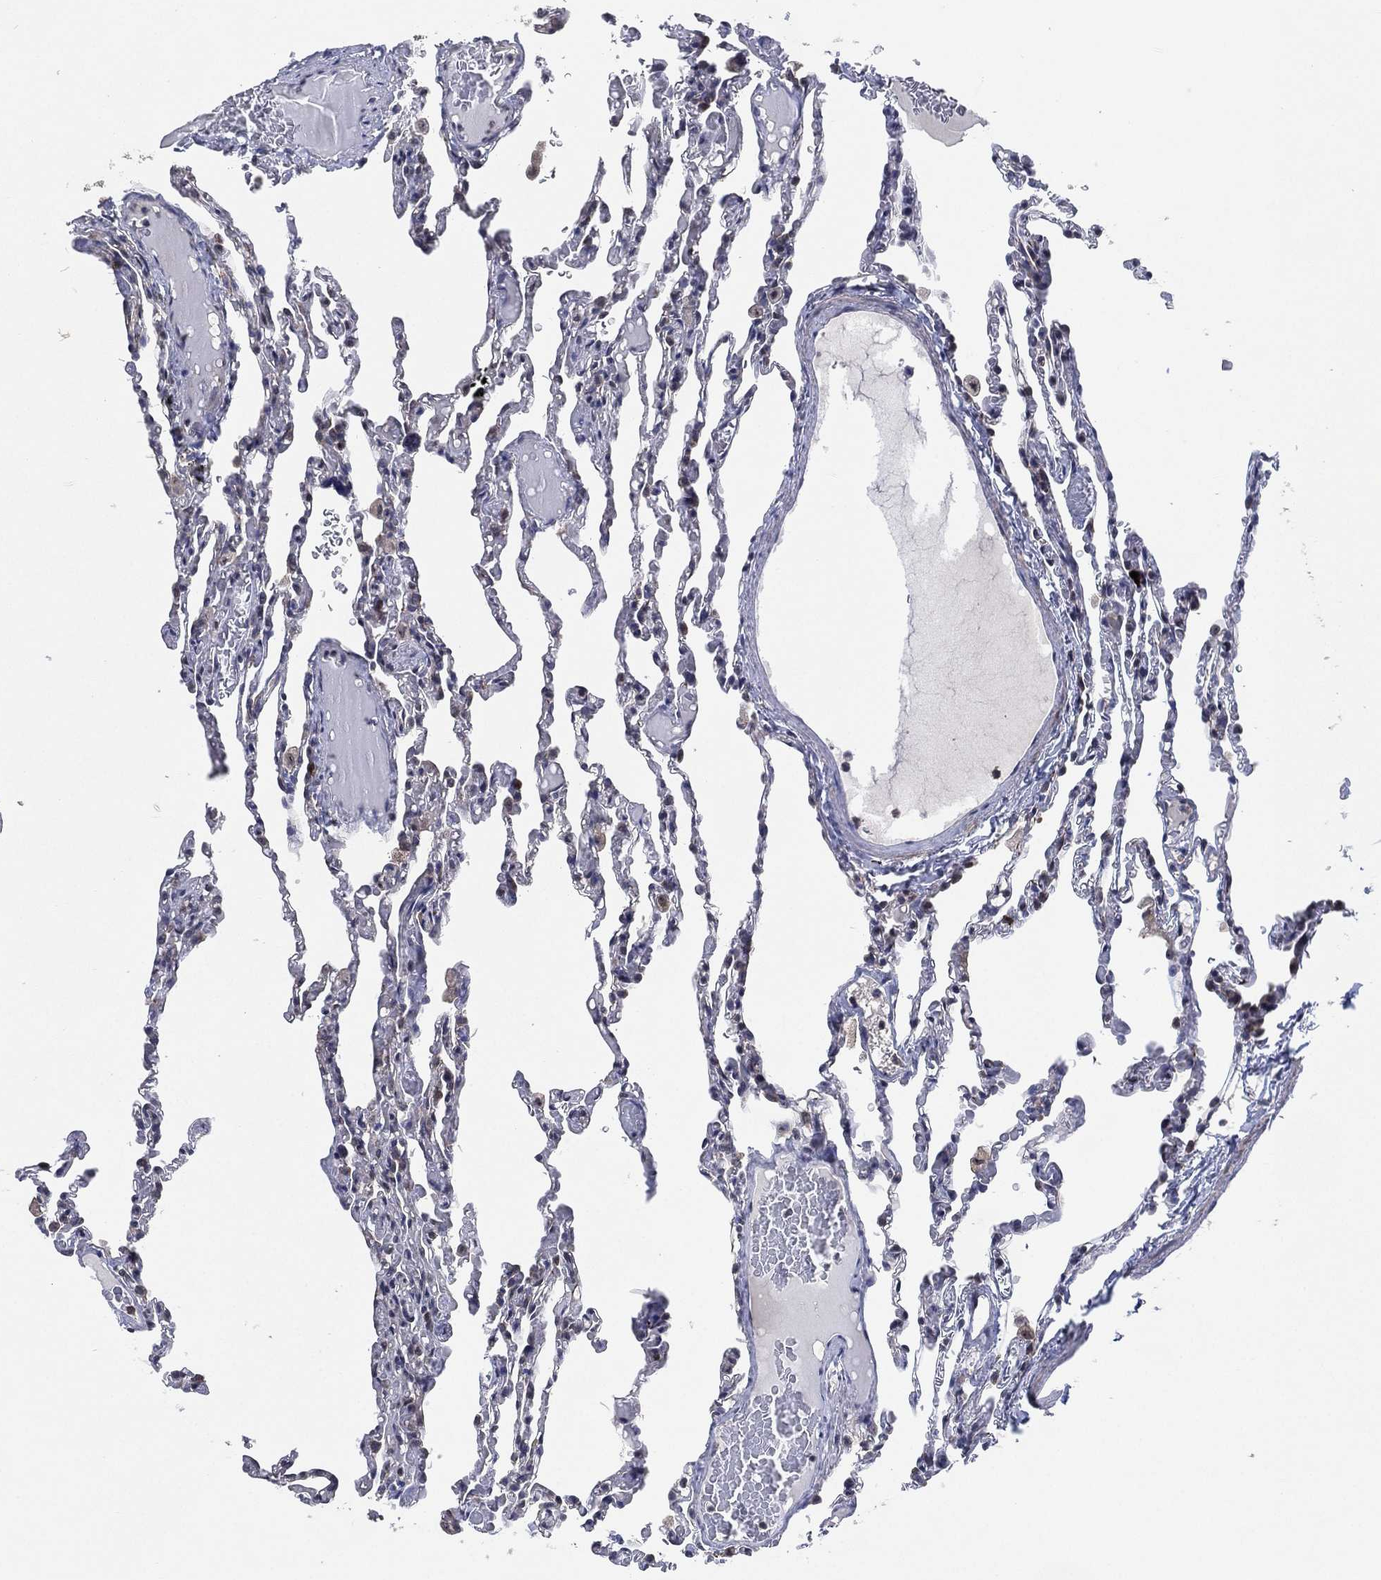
{"staining": {"intensity": "negative", "quantity": "none", "location": "none"}, "tissue": "lung", "cell_type": "Alveolar cells", "image_type": "normal", "snomed": [{"axis": "morphology", "description": "Normal tissue, NOS"}, {"axis": "topography", "description": "Lung"}], "caption": "High magnification brightfield microscopy of benign lung stained with DAB (3,3'-diaminobenzidine) (brown) and counterstained with hematoxylin (blue): alveolar cells show no significant staining. (DAB (3,3'-diaminobenzidine) immunohistochemistry visualized using brightfield microscopy, high magnification).", "gene": "FAM104A", "patient": {"sex": "female", "age": 43}}